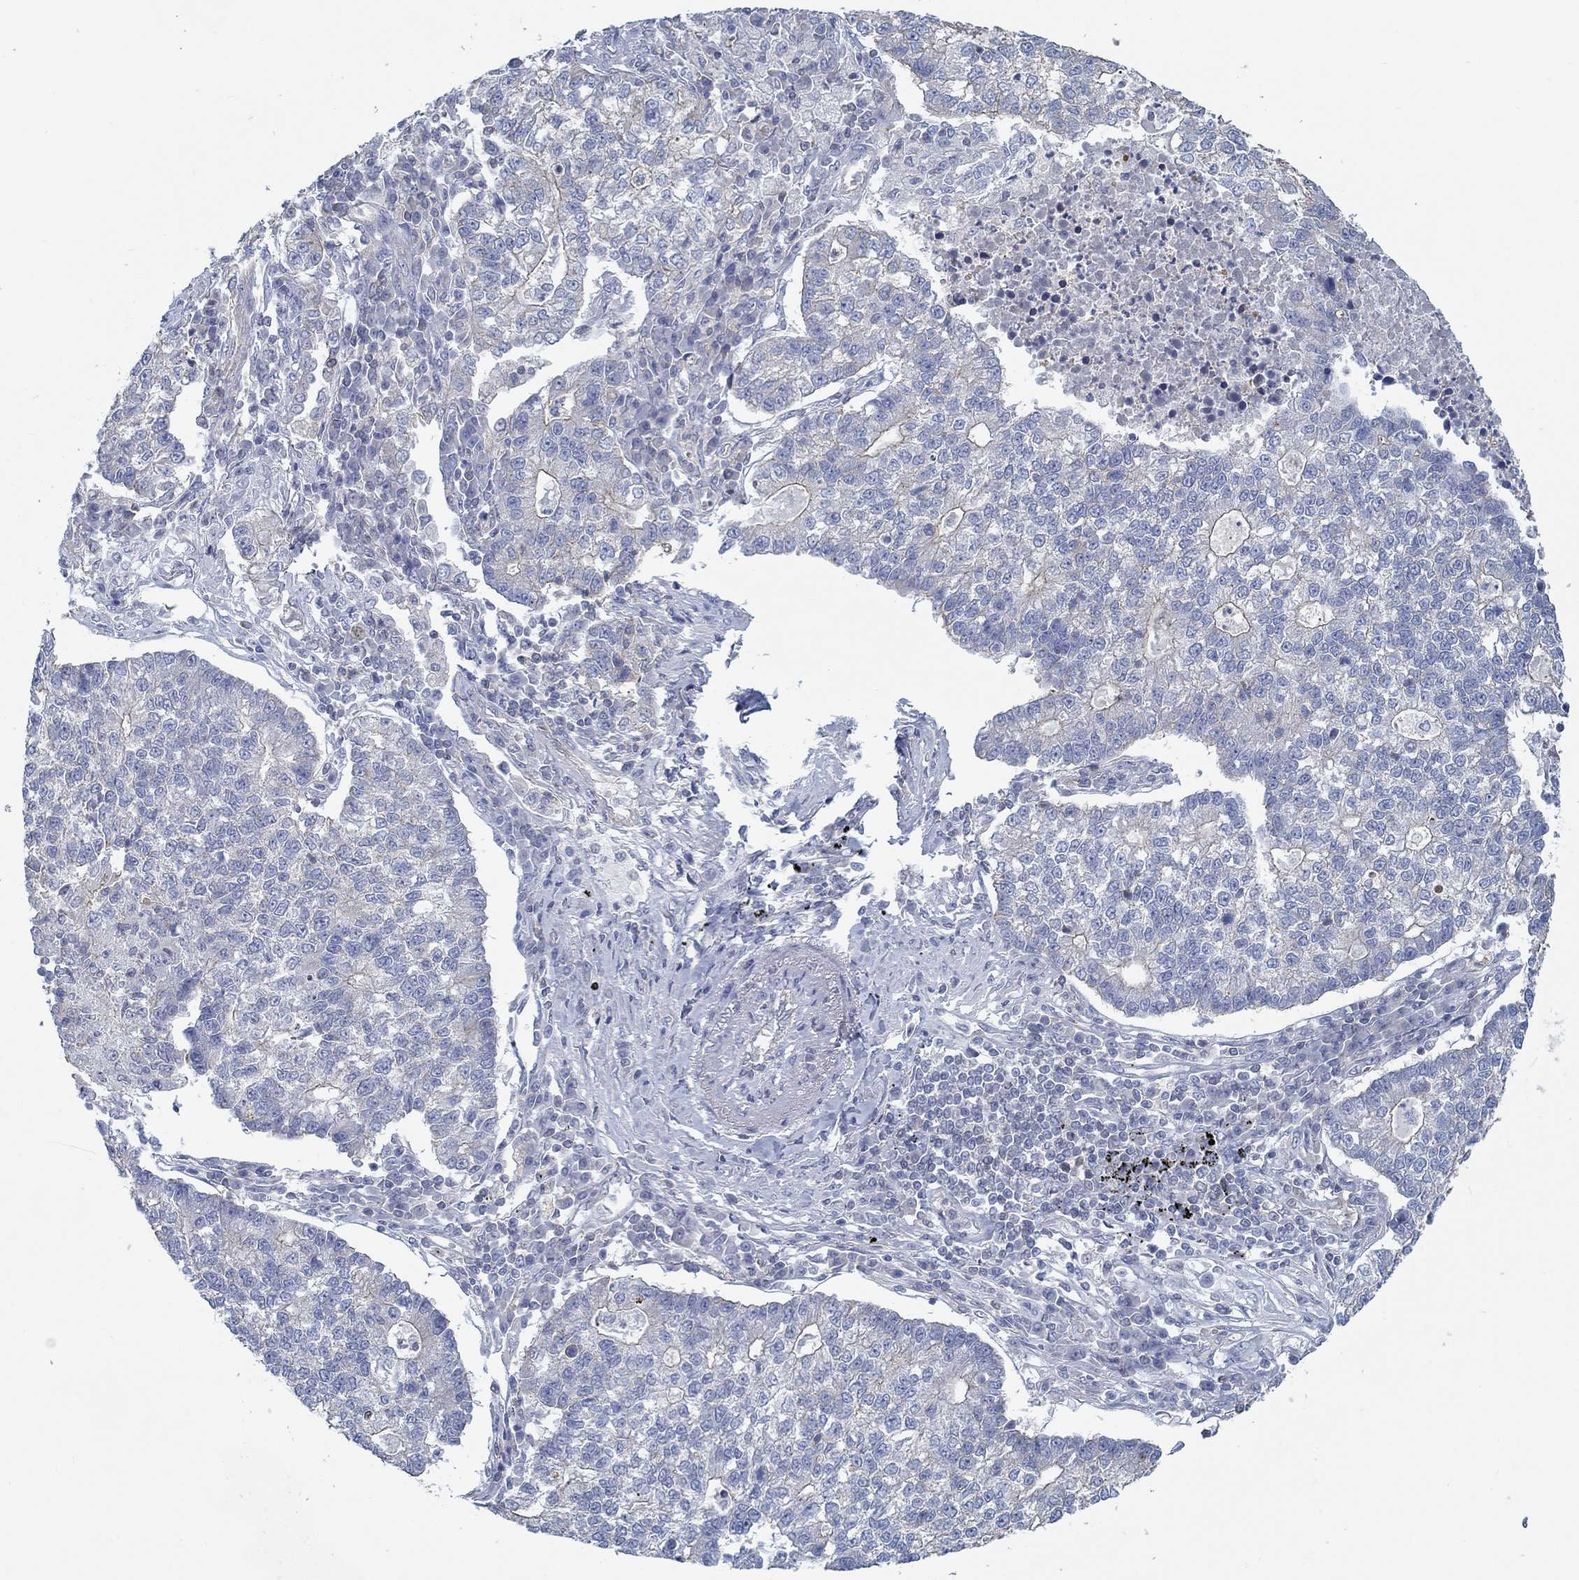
{"staining": {"intensity": "negative", "quantity": "none", "location": "none"}, "tissue": "lung cancer", "cell_type": "Tumor cells", "image_type": "cancer", "snomed": [{"axis": "morphology", "description": "Adenocarcinoma, NOS"}, {"axis": "topography", "description": "Lung"}], "caption": "Tumor cells are negative for brown protein staining in lung cancer. Brightfield microscopy of IHC stained with DAB (3,3'-diaminobenzidine) (brown) and hematoxylin (blue), captured at high magnification.", "gene": "BBOF1", "patient": {"sex": "male", "age": 57}}